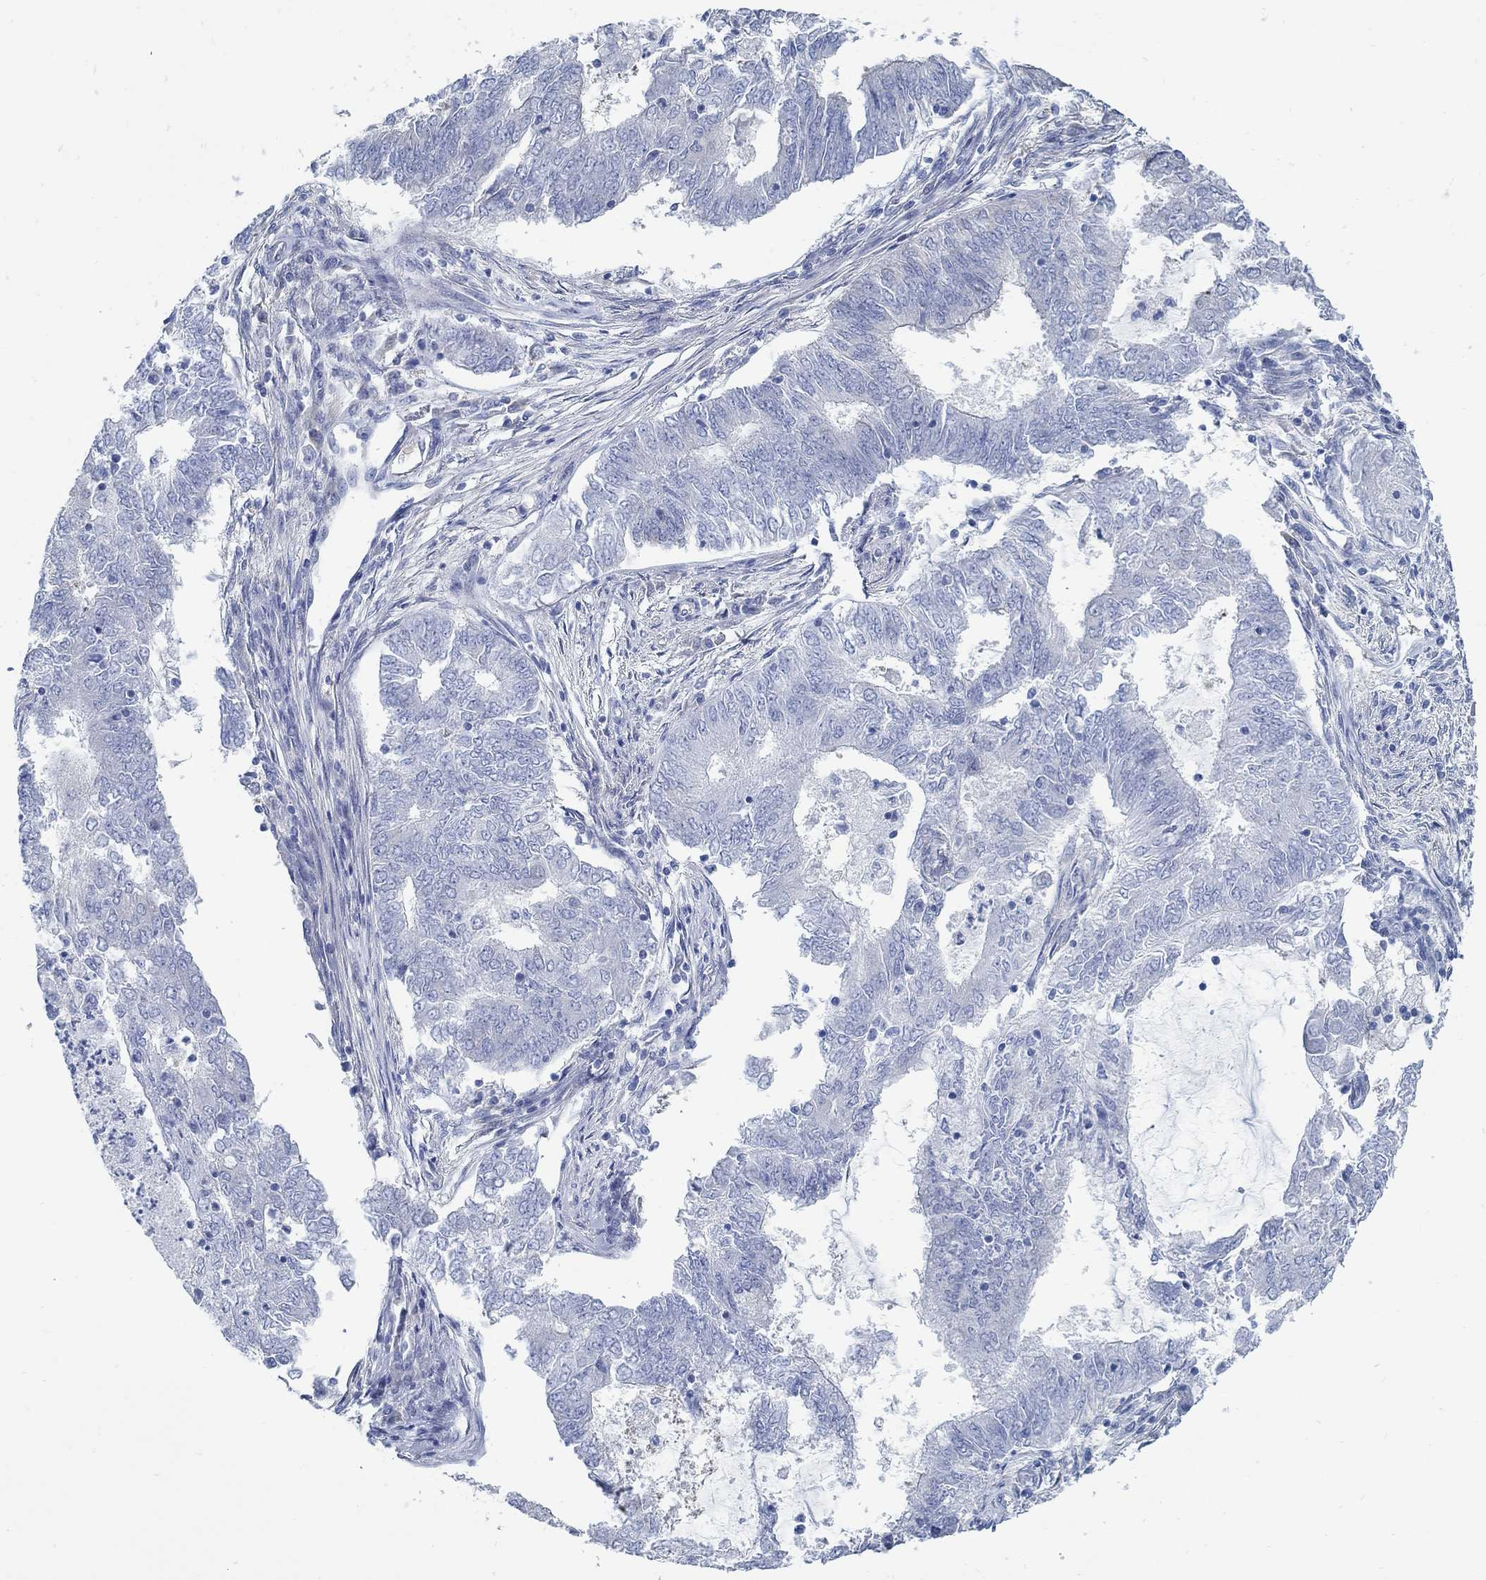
{"staining": {"intensity": "negative", "quantity": "none", "location": "none"}, "tissue": "endometrial cancer", "cell_type": "Tumor cells", "image_type": "cancer", "snomed": [{"axis": "morphology", "description": "Adenocarcinoma, NOS"}, {"axis": "topography", "description": "Endometrium"}], "caption": "A photomicrograph of human endometrial adenocarcinoma is negative for staining in tumor cells.", "gene": "C15orf39", "patient": {"sex": "female", "age": 62}}